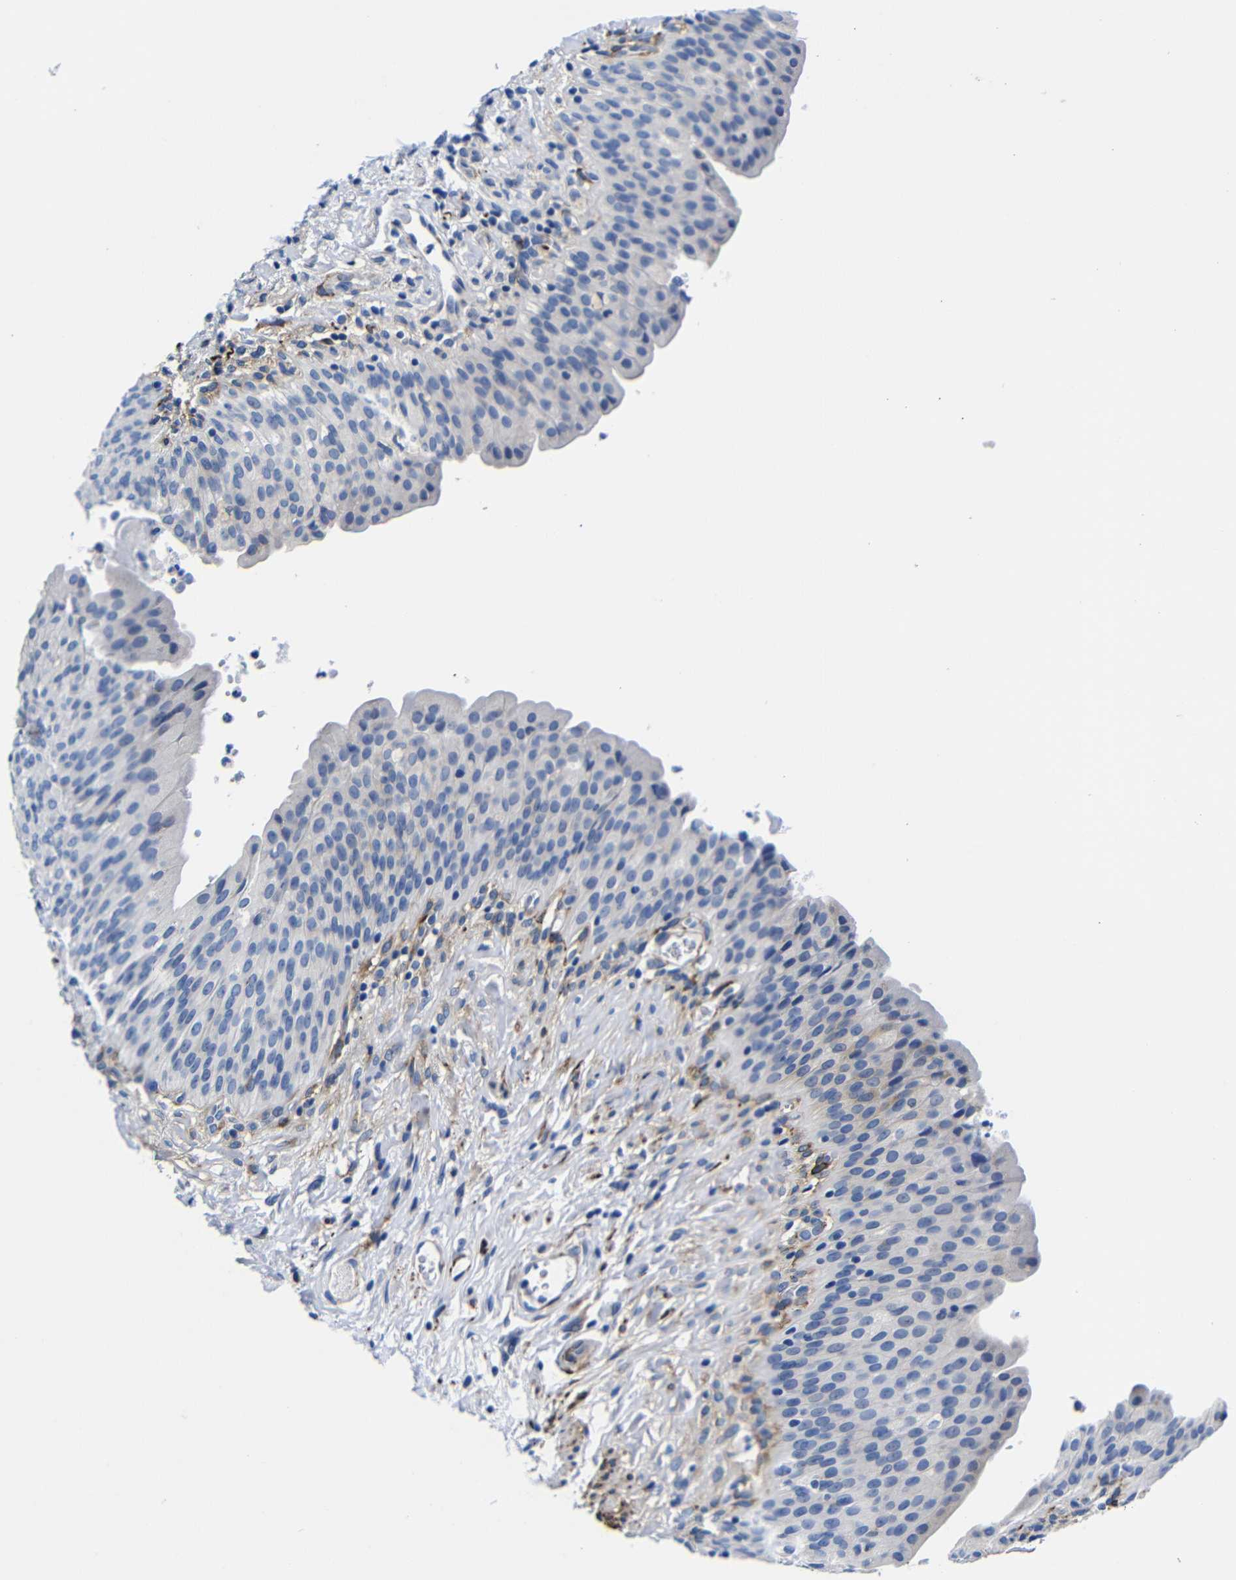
{"staining": {"intensity": "weak", "quantity": "<25%", "location": "cytoplasmic/membranous"}, "tissue": "urinary bladder", "cell_type": "Urothelial cells", "image_type": "normal", "snomed": [{"axis": "morphology", "description": "Normal tissue, NOS"}, {"axis": "topography", "description": "Urinary bladder"}], "caption": "Immunohistochemistry (IHC) of unremarkable urinary bladder displays no expression in urothelial cells. (Immunohistochemistry (IHC), brightfield microscopy, high magnification).", "gene": "LRIG1", "patient": {"sex": "female", "age": 79}}